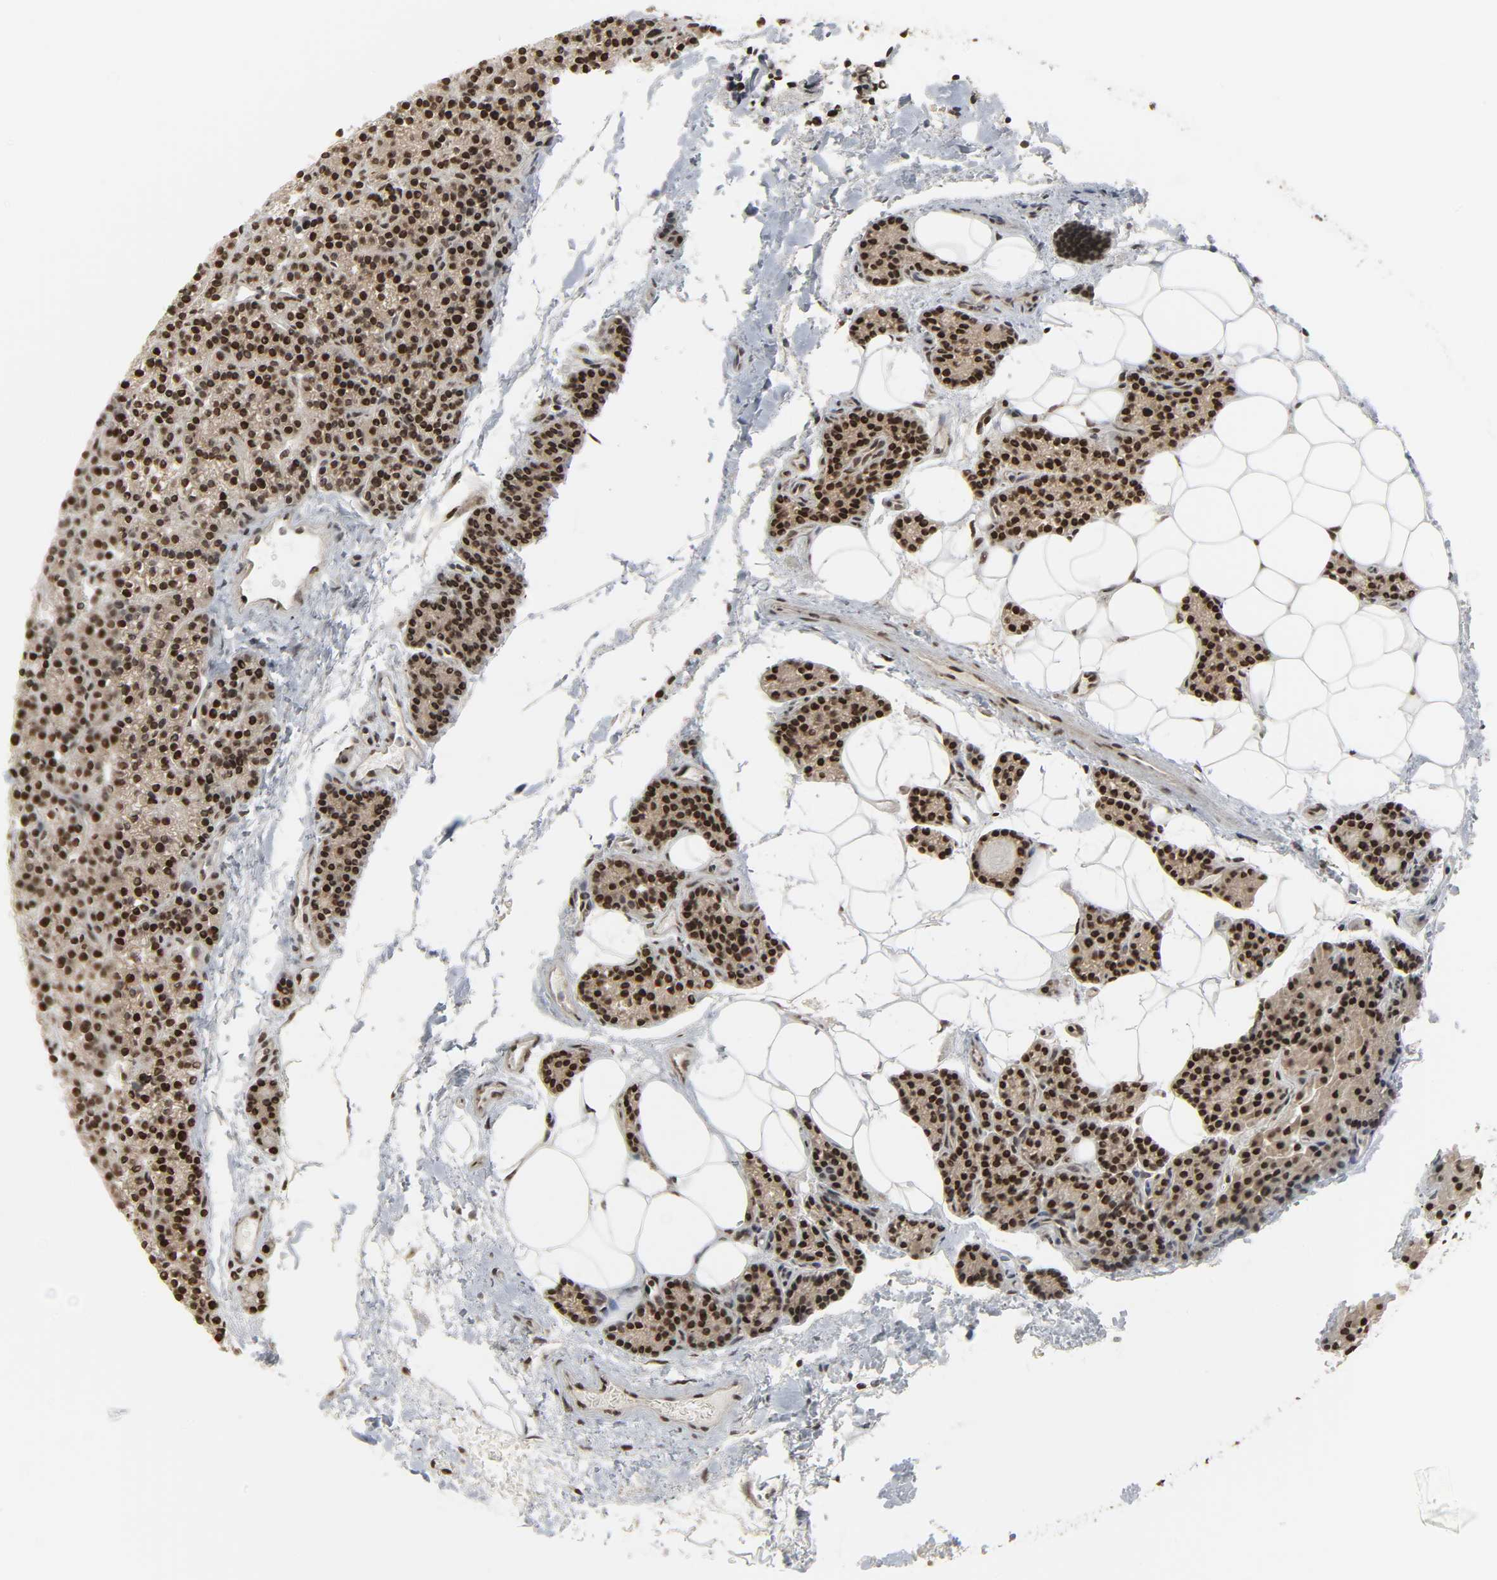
{"staining": {"intensity": "strong", "quantity": ">75%", "location": "nuclear"}, "tissue": "parathyroid gland", "cell_type": "Glandular cells", "image_type": "normal", "snomed": [{"axis": "morphology", "description": "Normal tissue, NOS"}, {"axis": "topography", "description": "Parathyroid gland"}], "caption": "Approximately >75% of glandular cells in normal parathyroid gland reveal strong nuclear protein expression as visualized by brown immunohistochemical staining.", "gene": "ELAVL1", "patient": {"sex": "female", "age": 50}}